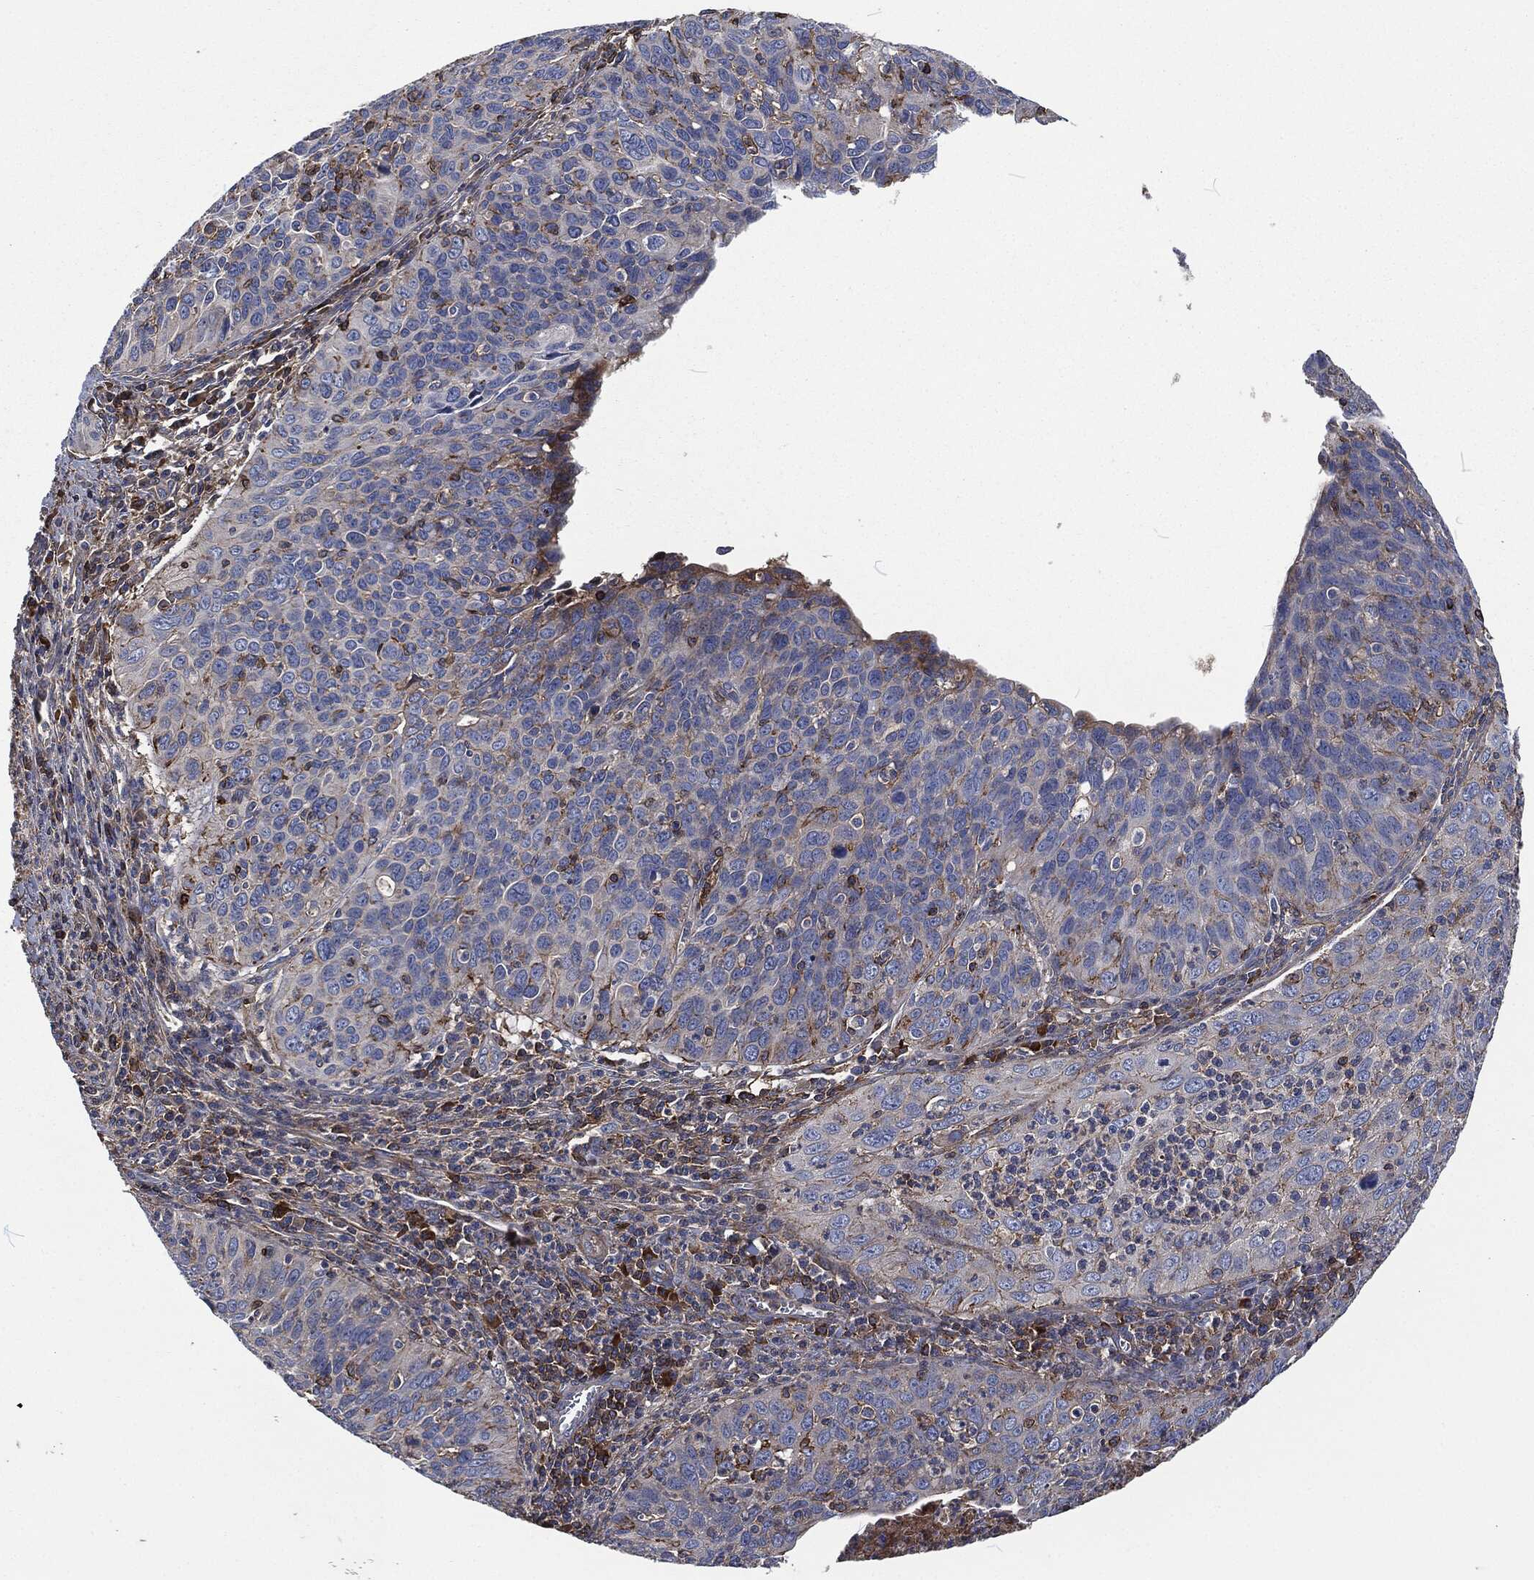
{"staining": {"intensity": "moderate", "quantity": "<25%", "location": "cytoplasmic/membranous"}, "tissue": "cervical cancer", "cell_type": "Tumor cells", "image_type": "cancer", "snomed": [{"axis": "morphology", "description": "Squamous cell carcinoma, NOS"}, {"axis": "topography", "description": "Cervix"}], "caption": "Squamous cell carcinoma (cervical) stained for a protein (brown) exhibits moderate cytoplasmic/membranous positive staining in about <25% of tumor cells.", "gene": "LGALS9", "patient": {"sex": "female", "age": 26}}